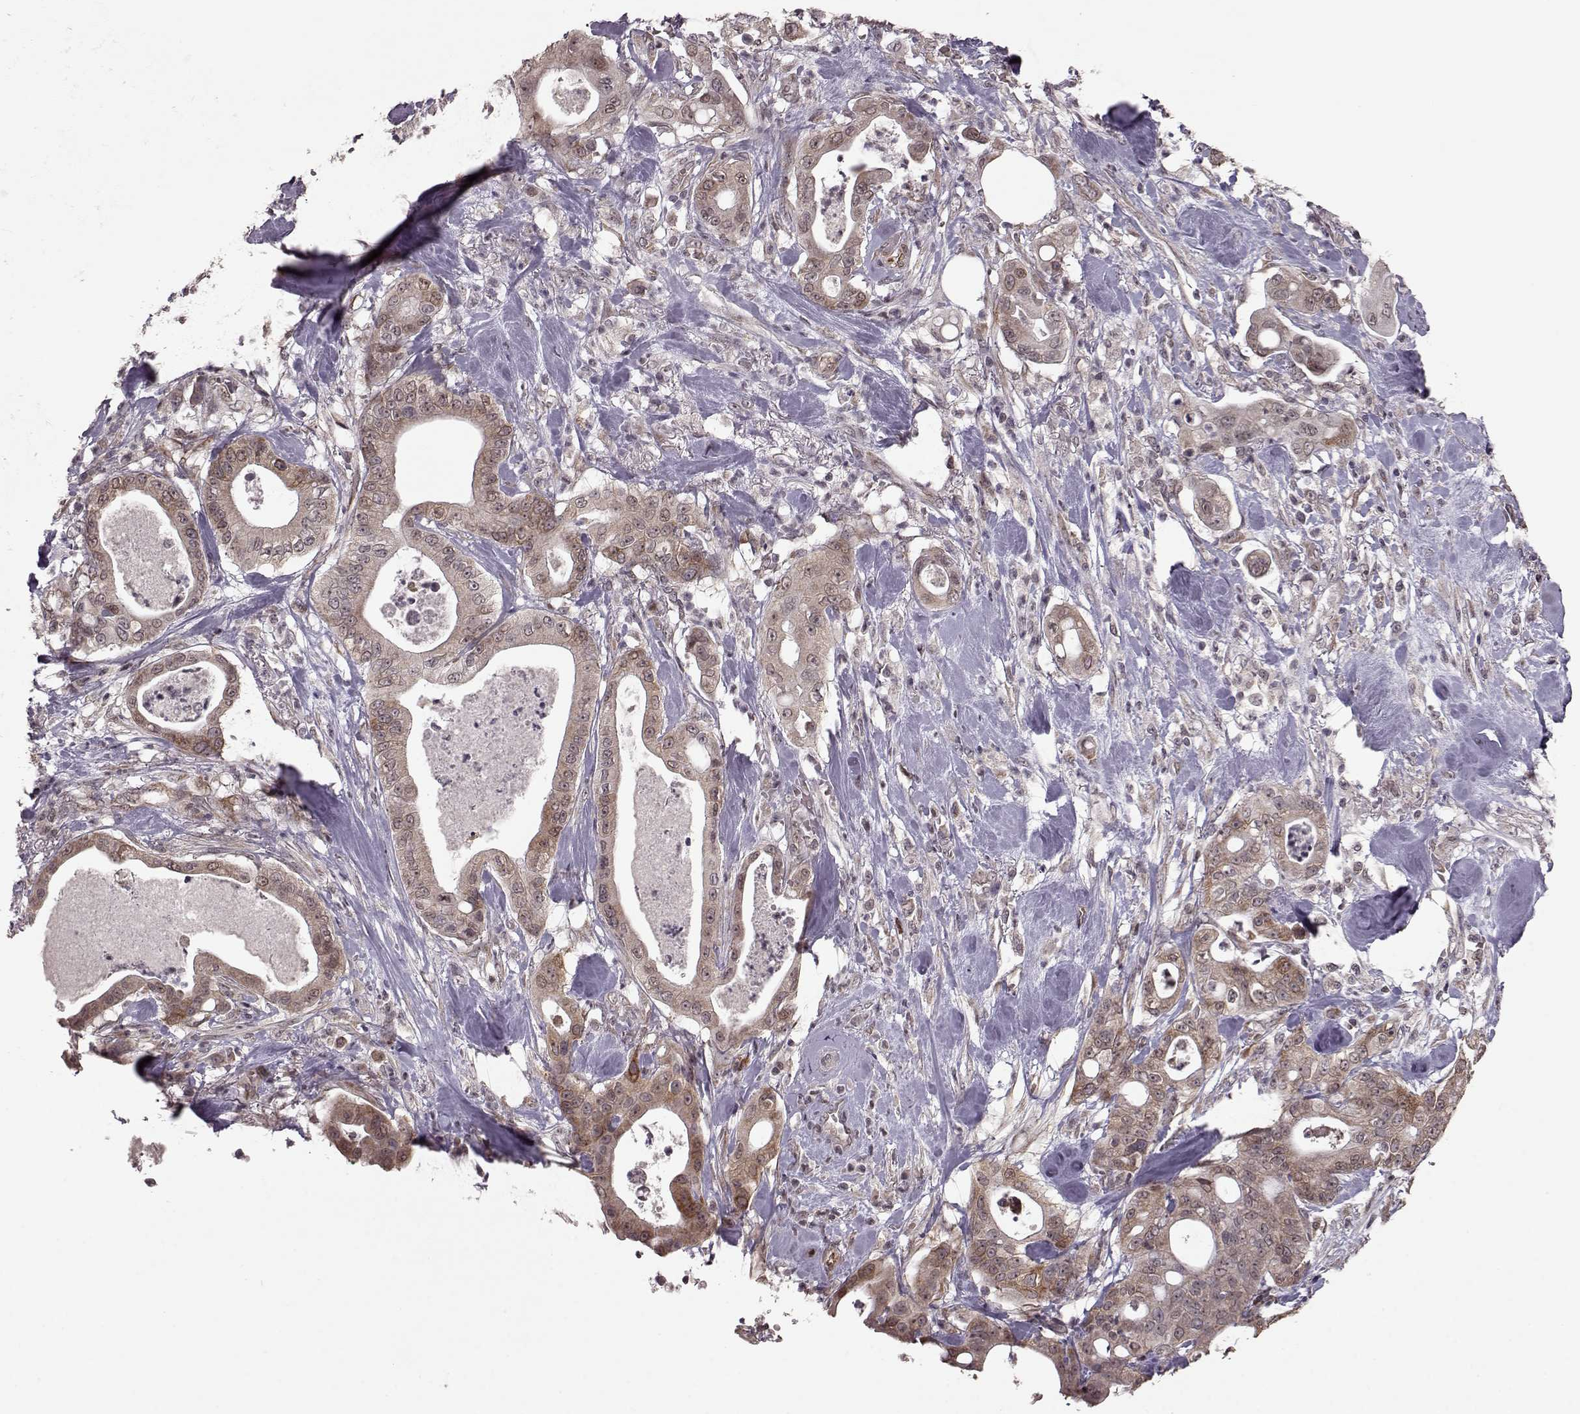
{"staining": {"intensity": "moderate", "quantity": ">75%", "location": "cytoplasmic/membranous"}, "tissue": "pancreatic cancer", "cell_type": "Tumor cells", "image_type": "cancer", "snomed": [{"axis": "morphology", "description": "Adenocarcinoma, NOS"}, {"axis": "topography", "description": "Pancreas"}], "caption": "This is an image of immunohistochemistry (IHC) staining of adenocarcinoma (pancreatic), which shows moderate positivity in the cytoplasmic/membranous of tumor cells.", "gene": "ELOVL5", "patient": {"sex": "male", "age": 71}}